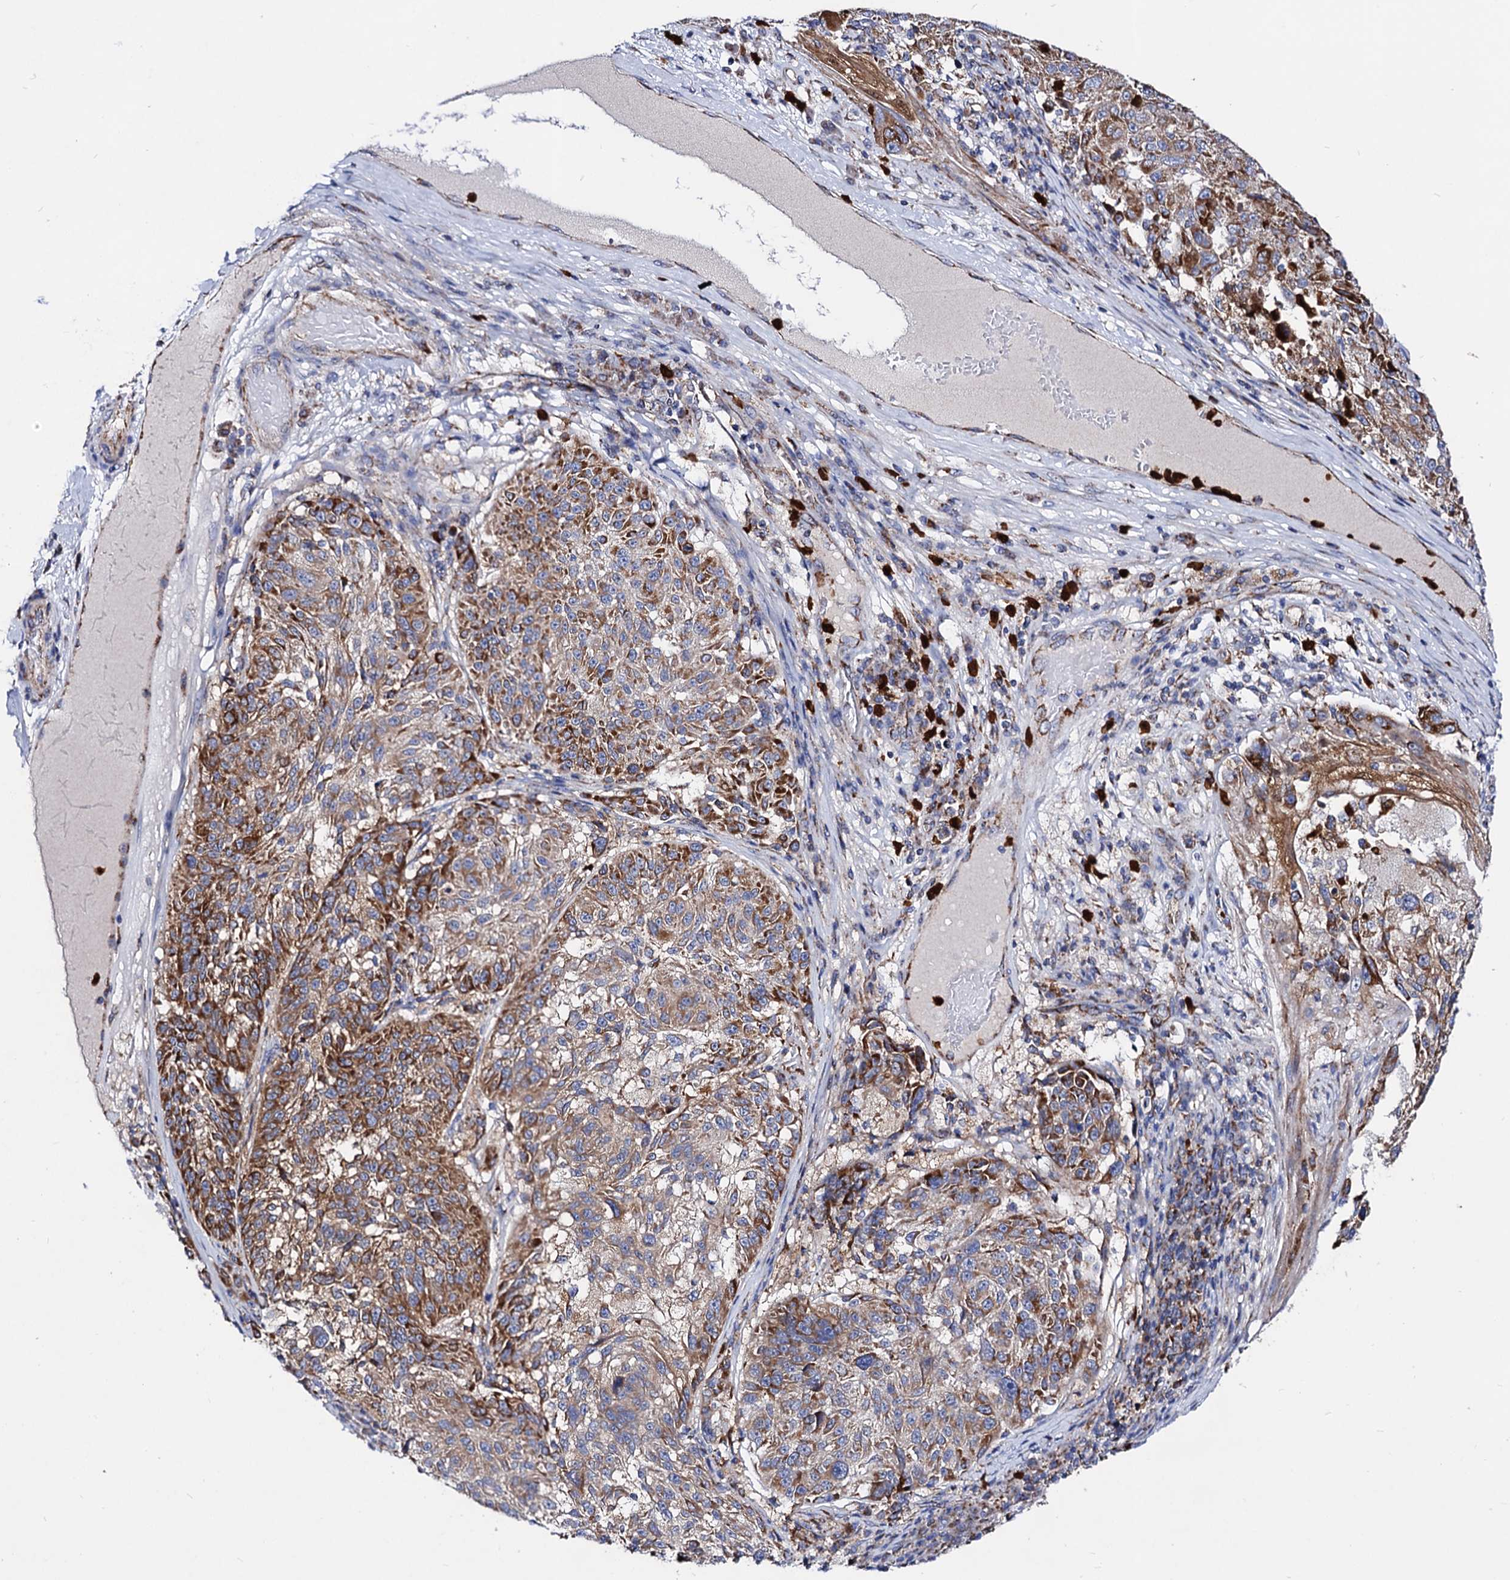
{"staining": {"intensity": "moderate", "quantity": ">75%", "location": "cytoplasmic/membranous"}, "tissue": "melanoma", "cell_type": "Tumor cells", "image_type": "cancer", "snomed": [{"axis": "morphology", "description": "Malignant melanoma, NOS"}, {"axis": "topography", "description": "Skin"}], "caption": "Tumor cells reveal medium levels of moderate cytoplasmic/membranous expression in approximately >75% of cells in human malignant melanoma.", "gene": "ACAD9", "patient": {"sex": "male", "age": 53}}